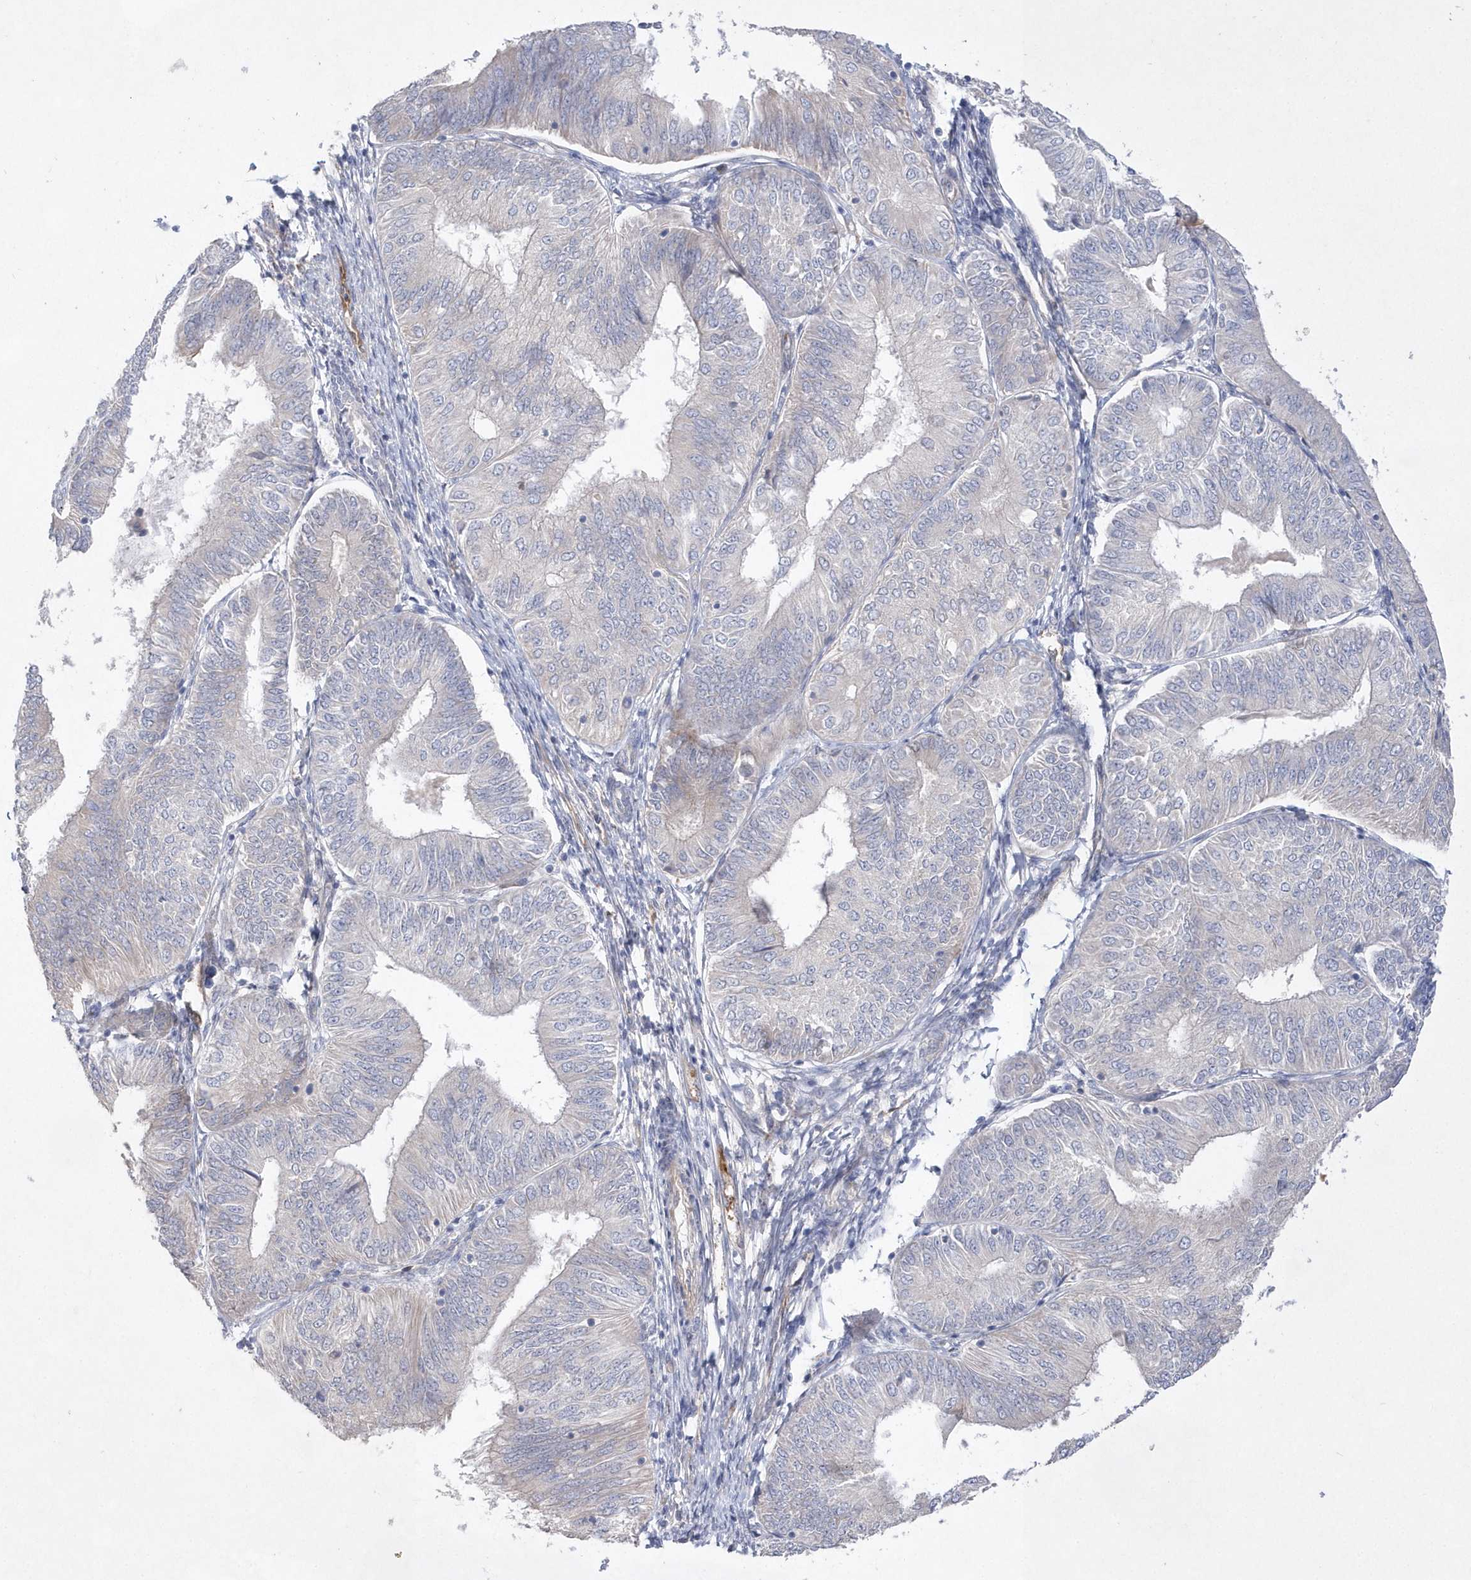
{"staining": {"intensity": "negative", "quantity": "none", "location": "none"}, "tissue": "endometrial cancer", "cell_type": "Tumor cells", "image_type": "cancer", "snomed": [{"axis": "morphology", "description": "Adenocarcinoma, NOS"}, {"axis": "topography", "description": "Endometrium"}], "caption": "Tumor cells show no significant protein staining in endometrial cancer.", "gene": "TMEM132B", "patient": {"sex": "female", "age": 58}}